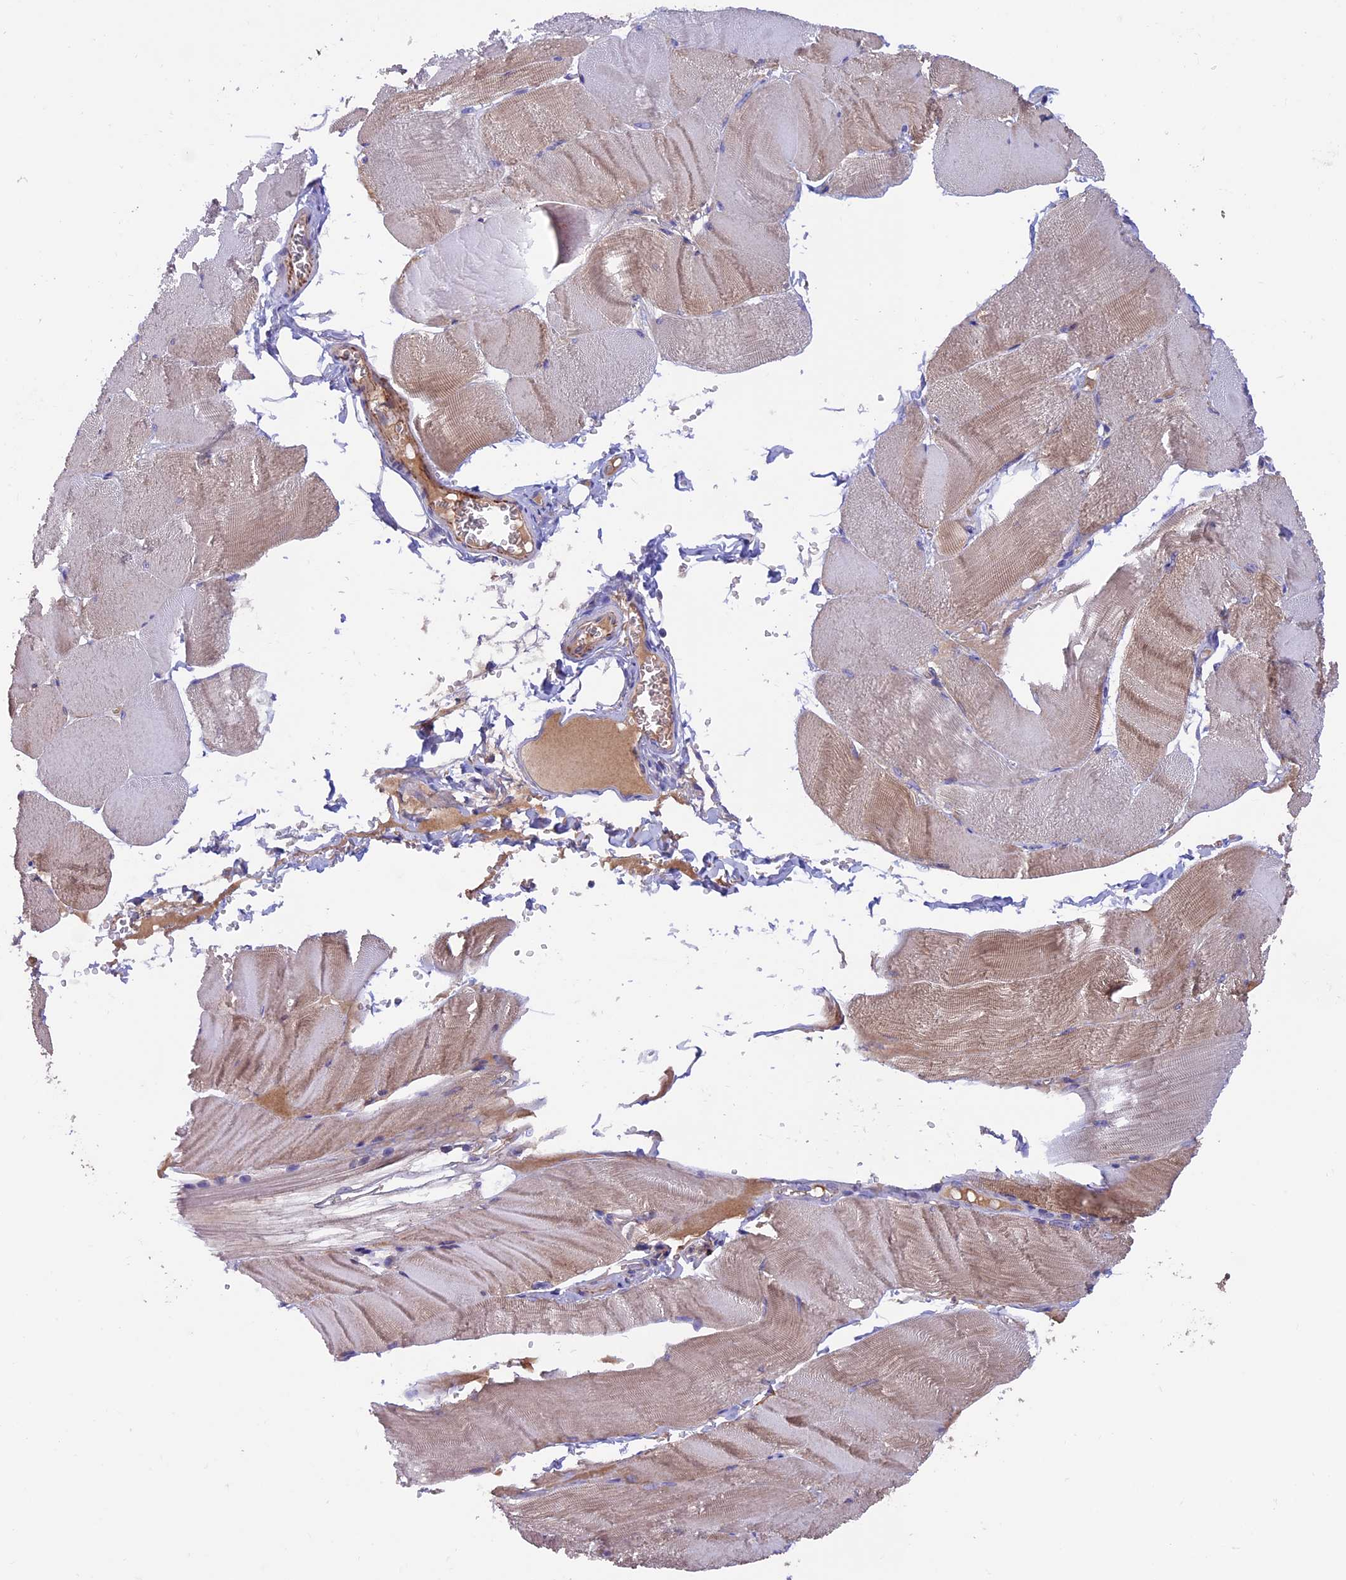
{"staining": {"intensity": "weak", "quantity": "25%-75%", "location": "cytoplasmic/membranous"}, "tissue": "skeletal muscle", "cell_type": "Myocytes", "image_type": "normal", "snomed": [{"axis": "morphology", "description": "Normal tissue, NOS"}, {"axis": "morphology", "description": "Basal cell carcinoma"}, {"axis": "topography", "description": "Skeletal muscle"}], "caption": "A high-resolution micrograph shows IHC staining of benign skeletal muscle, which exhibits weak cytoplasmic/membranous staining in about 25%-75% of myocytes.", "gene": "PTPN9", "patient": {"sex": "female", "age": 64}}